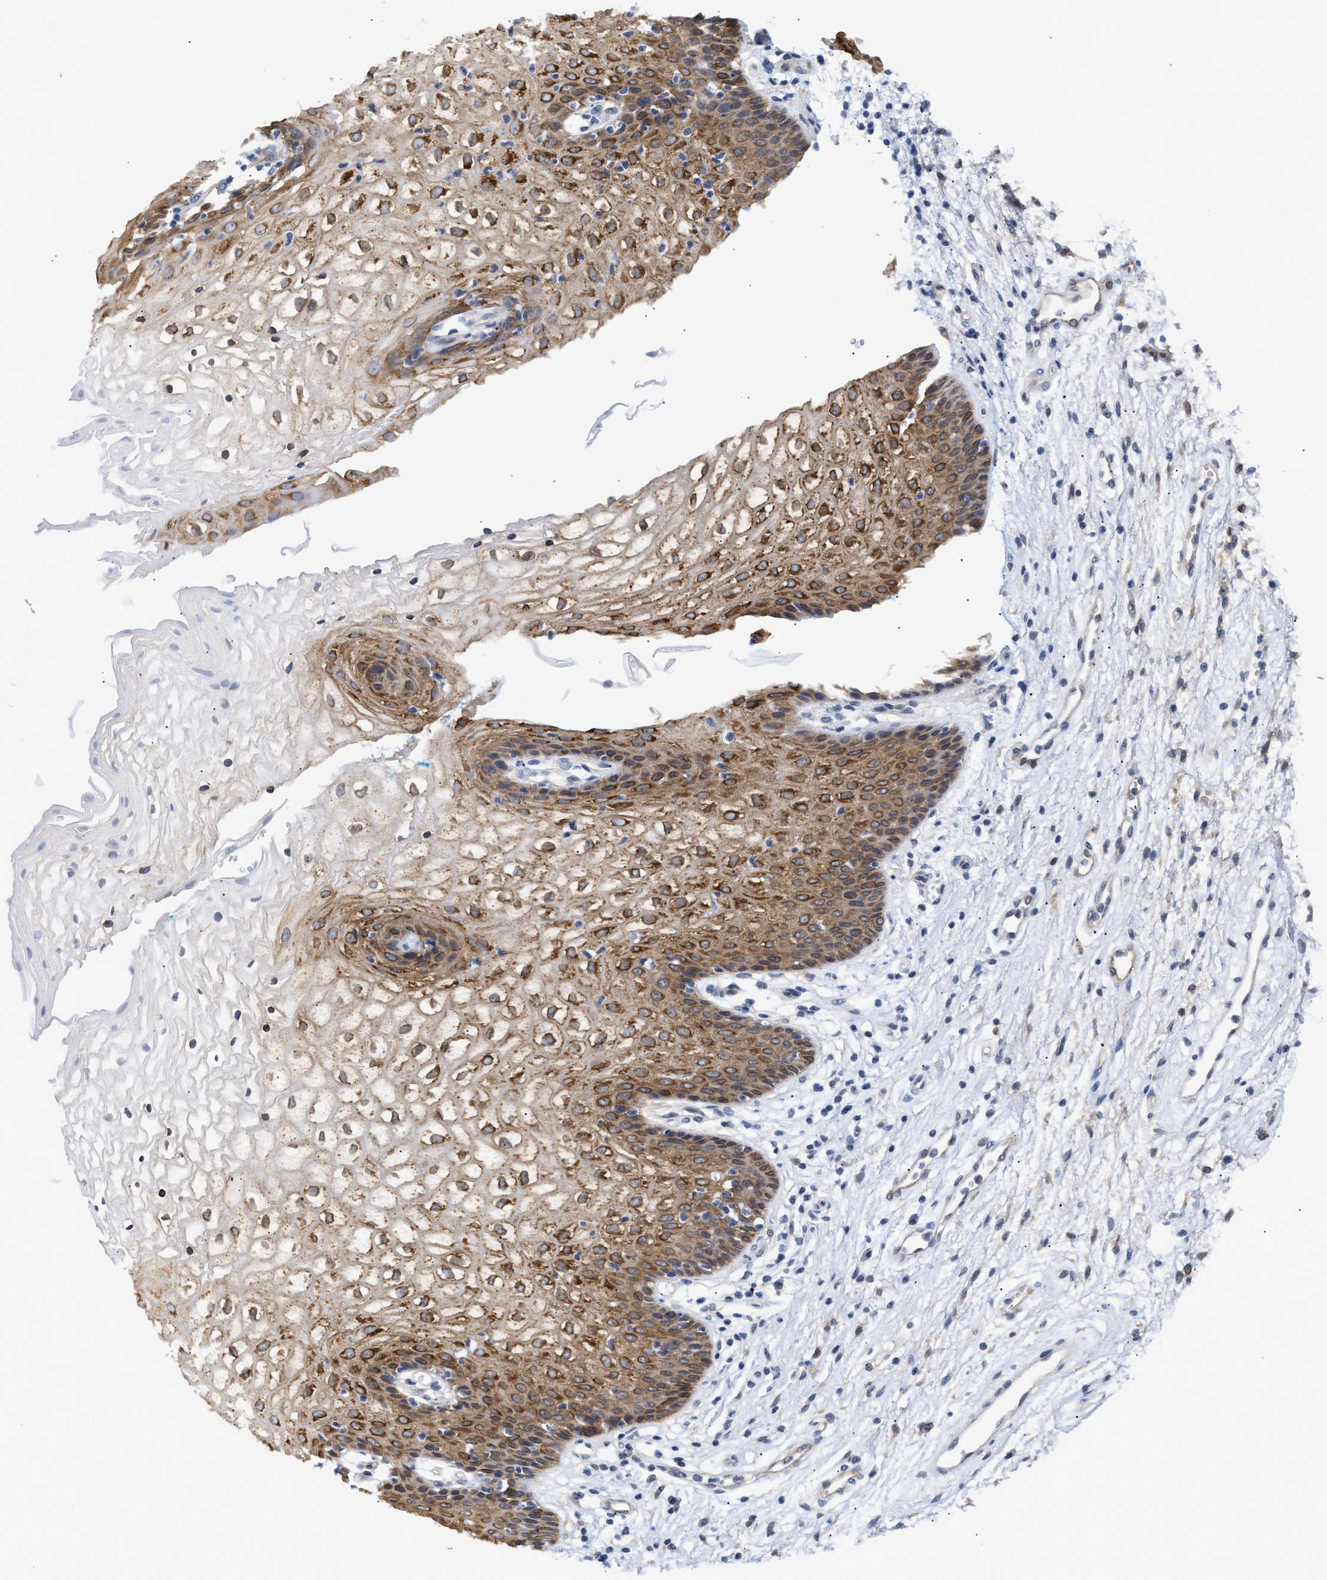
{"staining": {"intensity": "strong", "quantity": ">75%", "location": "cytoplasmic/membranous"}, "tissue": "vagina", "cell_type": "Squamous epithelial cells", "image_type": "normal", "snomed": [{"axis": "morphology", "description": "Normal tissue, NOS"}, {"axis": "topography", "description": "Vagina"}], "caption": "IHC of normal vagina displays high levels of strong cytoplasmic/membranous positivity in approximately >75% of squamous epithelial cells.", "gene": "AHNAK2", "patient": {"sex": "female", "age": 34}}